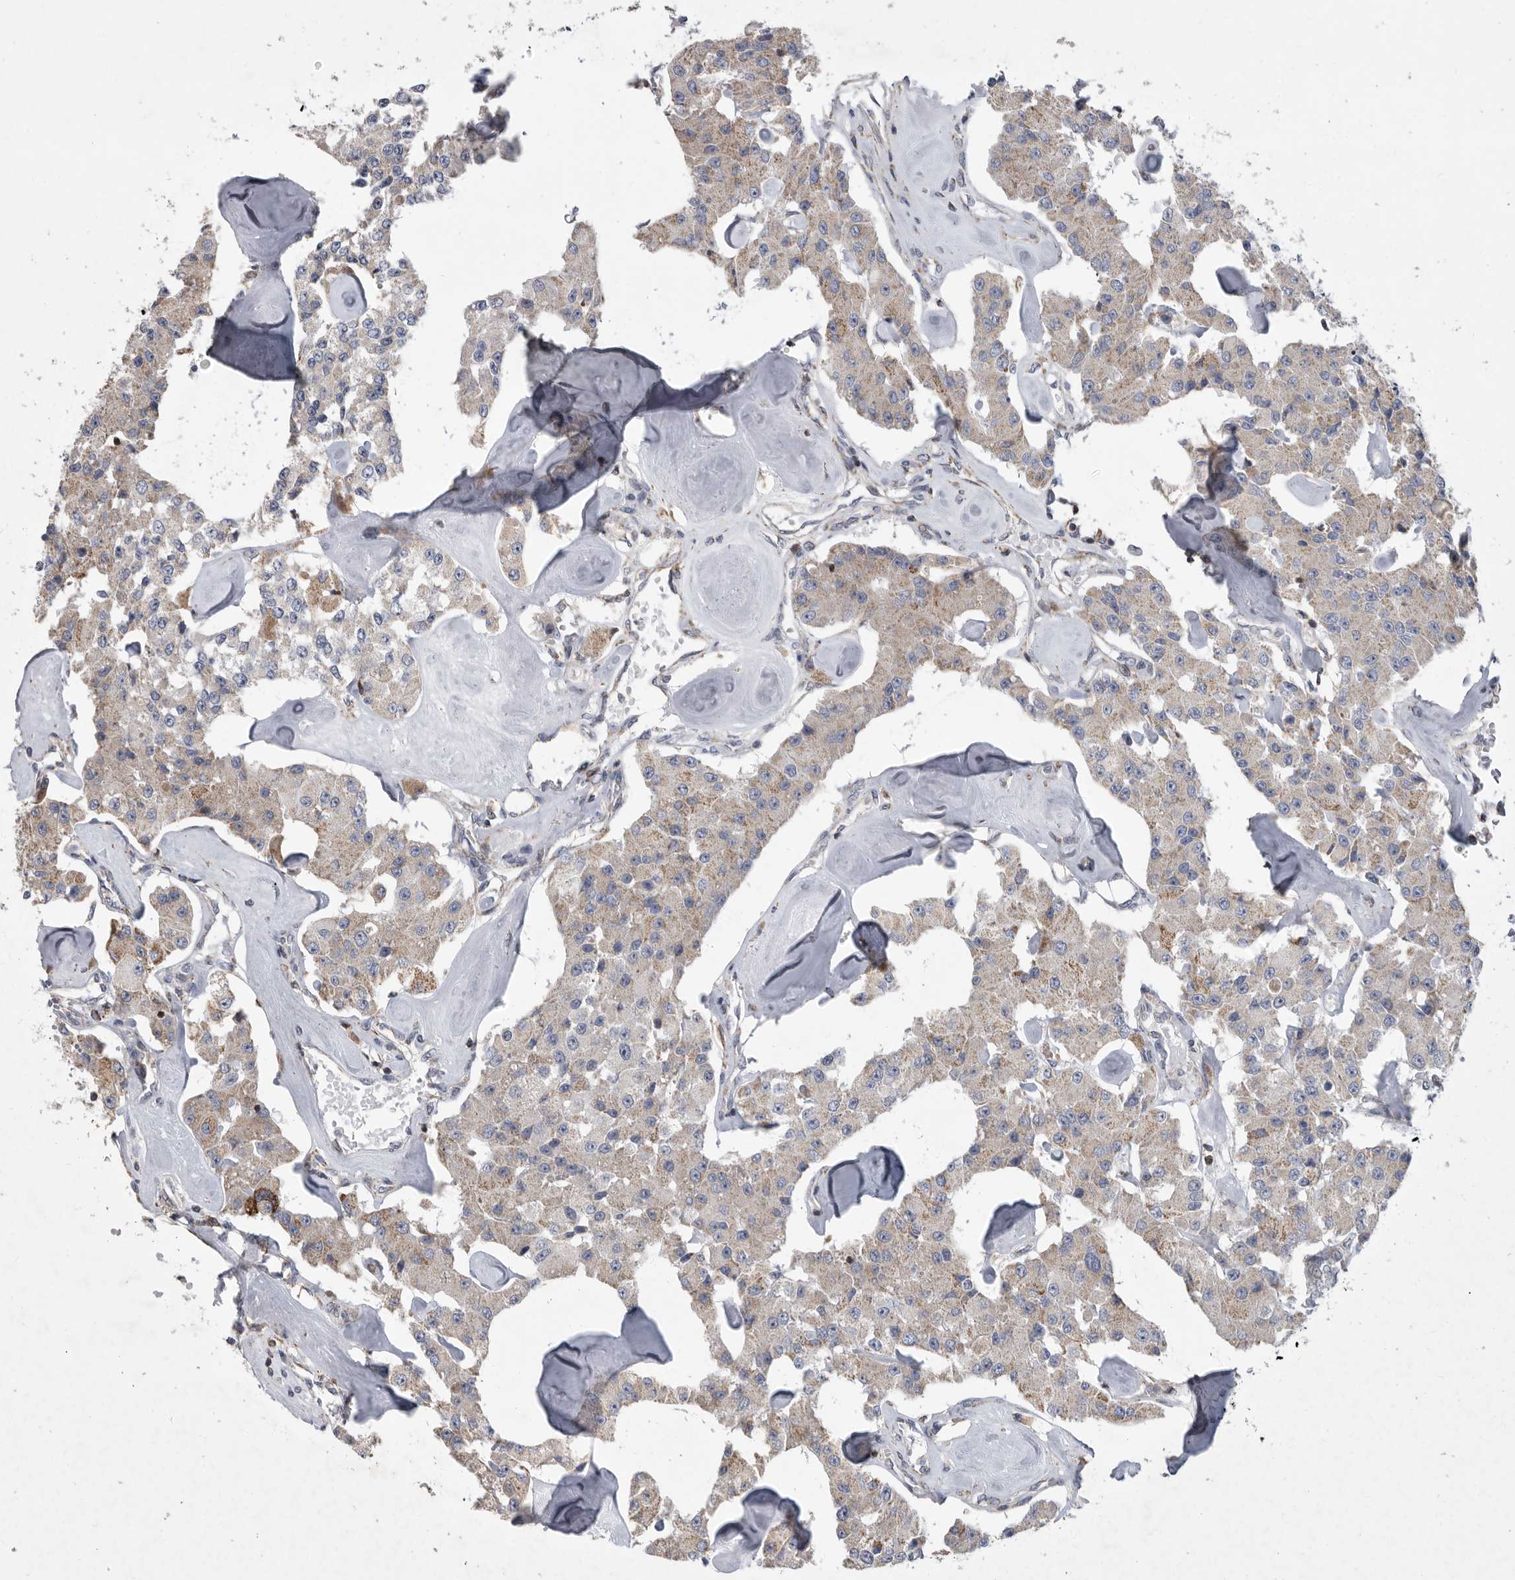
{"staining": {"intensity": "moderate", "quantity": "<25%", "location": "cytoplasmic/membranous"}, "tissue": "carcinoid", "cell_type": "Tumor cells", "image_type": "cancer", "snomed": [{"axis": "morphology", "description": "Carcinoid, malignant, NOS"}, {"axis": "topography", "description": "Pancreas"}], "caption": "Immunohistochemistry (IHC) staining of malignant carcinoid, which displays low levels of moderate cytoplasmic/membranous staining in about <25% of tumor cells indicating moderate cytoplasmic/membranous protein positivity. The staining was performed using DAB (brown) for protein detection and nuclei were counterstained in hematoxylin (blue).", "gene": "MPZL1", "patient": {"sex": "male", "age": 41}}